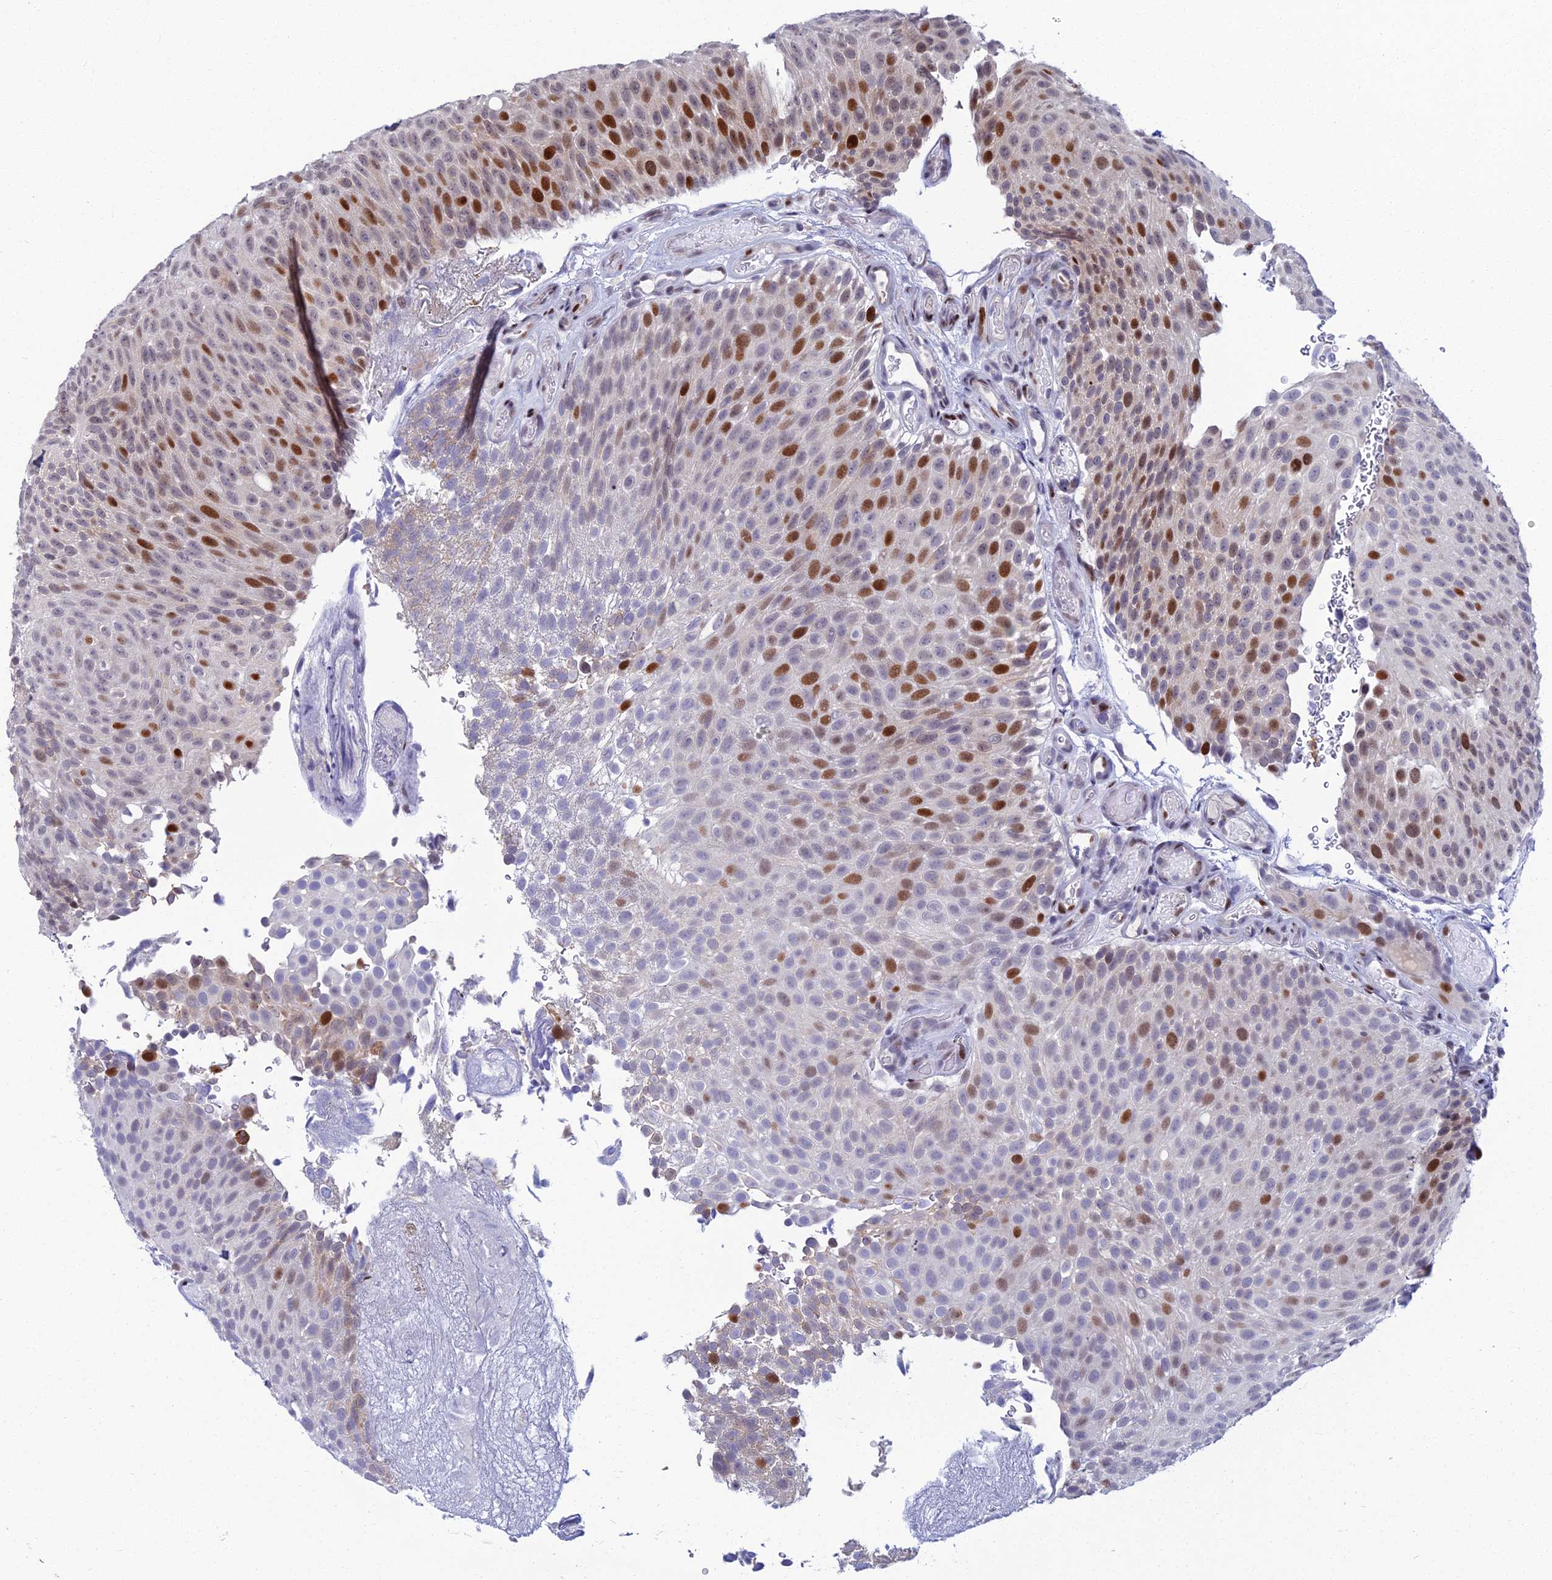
{"staining": {"intensity": "strong", "quantity": "<25%", "location": "nuclear"}, "tissue": "urothelial cancer", "cell_type": "Tumor cells", "image_type": "cancer", "snomed": [{"axis": "morphology", "description": "Urothelial carcinoma, Low grade"}, {"axis": "topography", "description": "Urinary bladder"}], "caption": "IHC (DAB) staining of human low-grade urothelial carcinoma displays strong nuclear protein staining in about <25% of tumor cells.", "gene": "TAF9B", "patient": {"sex": "male", "age": 78}}